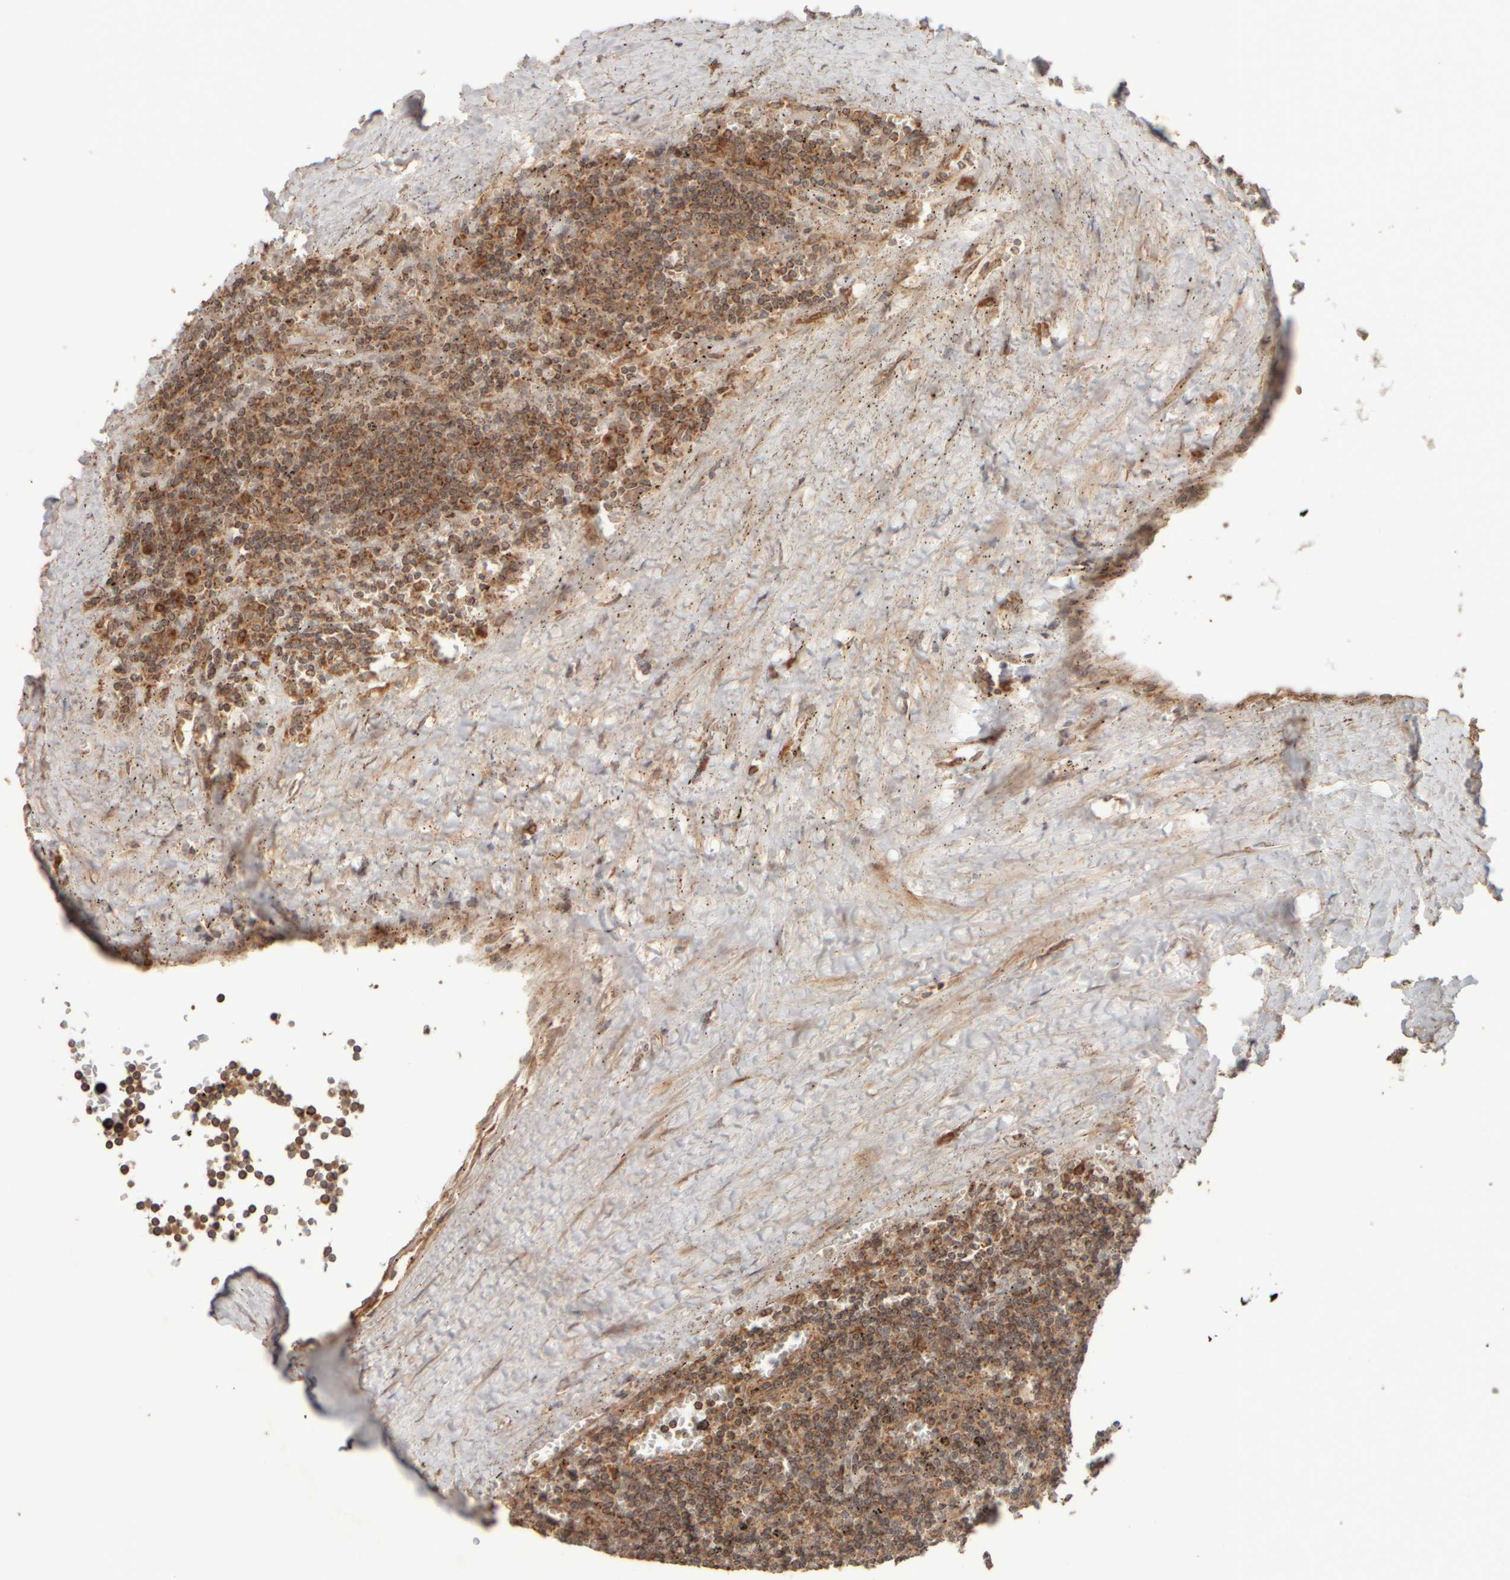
{"staining": {"intensity": "moderate", "quantity": ">75%", "location": "cytoplasmic/membranous"}, "tissue": "lymphoma", "cell_type": "Tumor cells", "image_type": "cancer", "snomed": [{"axis": "morphology", "description": "Malignant lymphoma, non-Hodgkin's type, Low grade"}, {"axis": "topography", "description": "Spleen"}], "caption": "Moderate cytoplasmic/membranous staining is appreciated in about >75% of tumor cells in low-grade malignant lymphoma, non-Hodgkin's type.", "gene": "EIF2B3", "patient": {"sex": "female", "age": 50}}